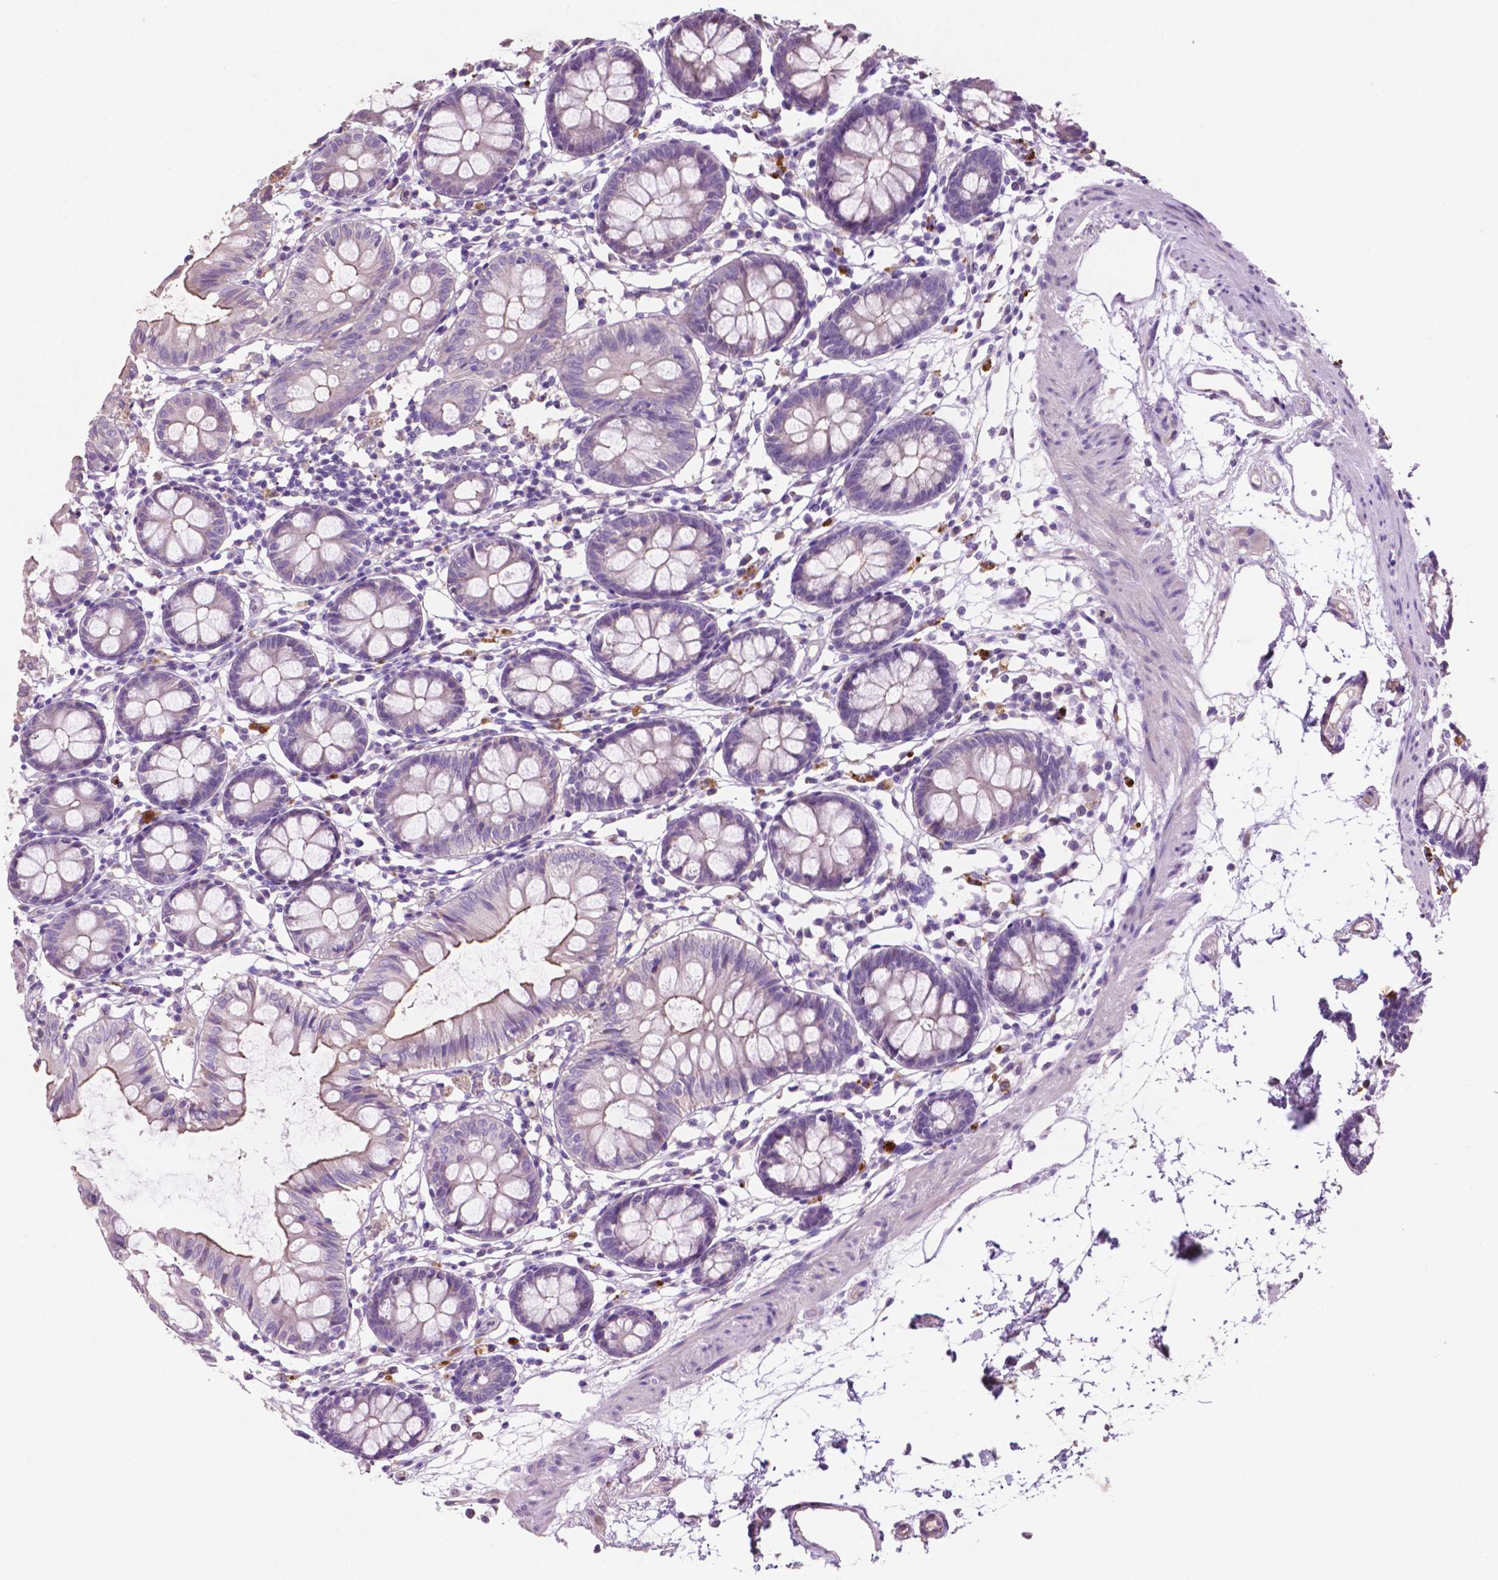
{"staining": {"intensity": "negative", "quantity": "none", "location": "none"}, "tissue": "colon", "cell_type": "Endothelial cells", "image_type": "normal", "snomed": [{"axis": "morphology", "description": "Normal tissue, NOS"}, {"axis": "topography", "description": "Colon"}], "caption": "The immunohistochemistry (IHC) micrograph has no significant positivity in endothelial cells of colon.", "gene": "CLDN17", "patient": {"sex": "female", "age": 84}}